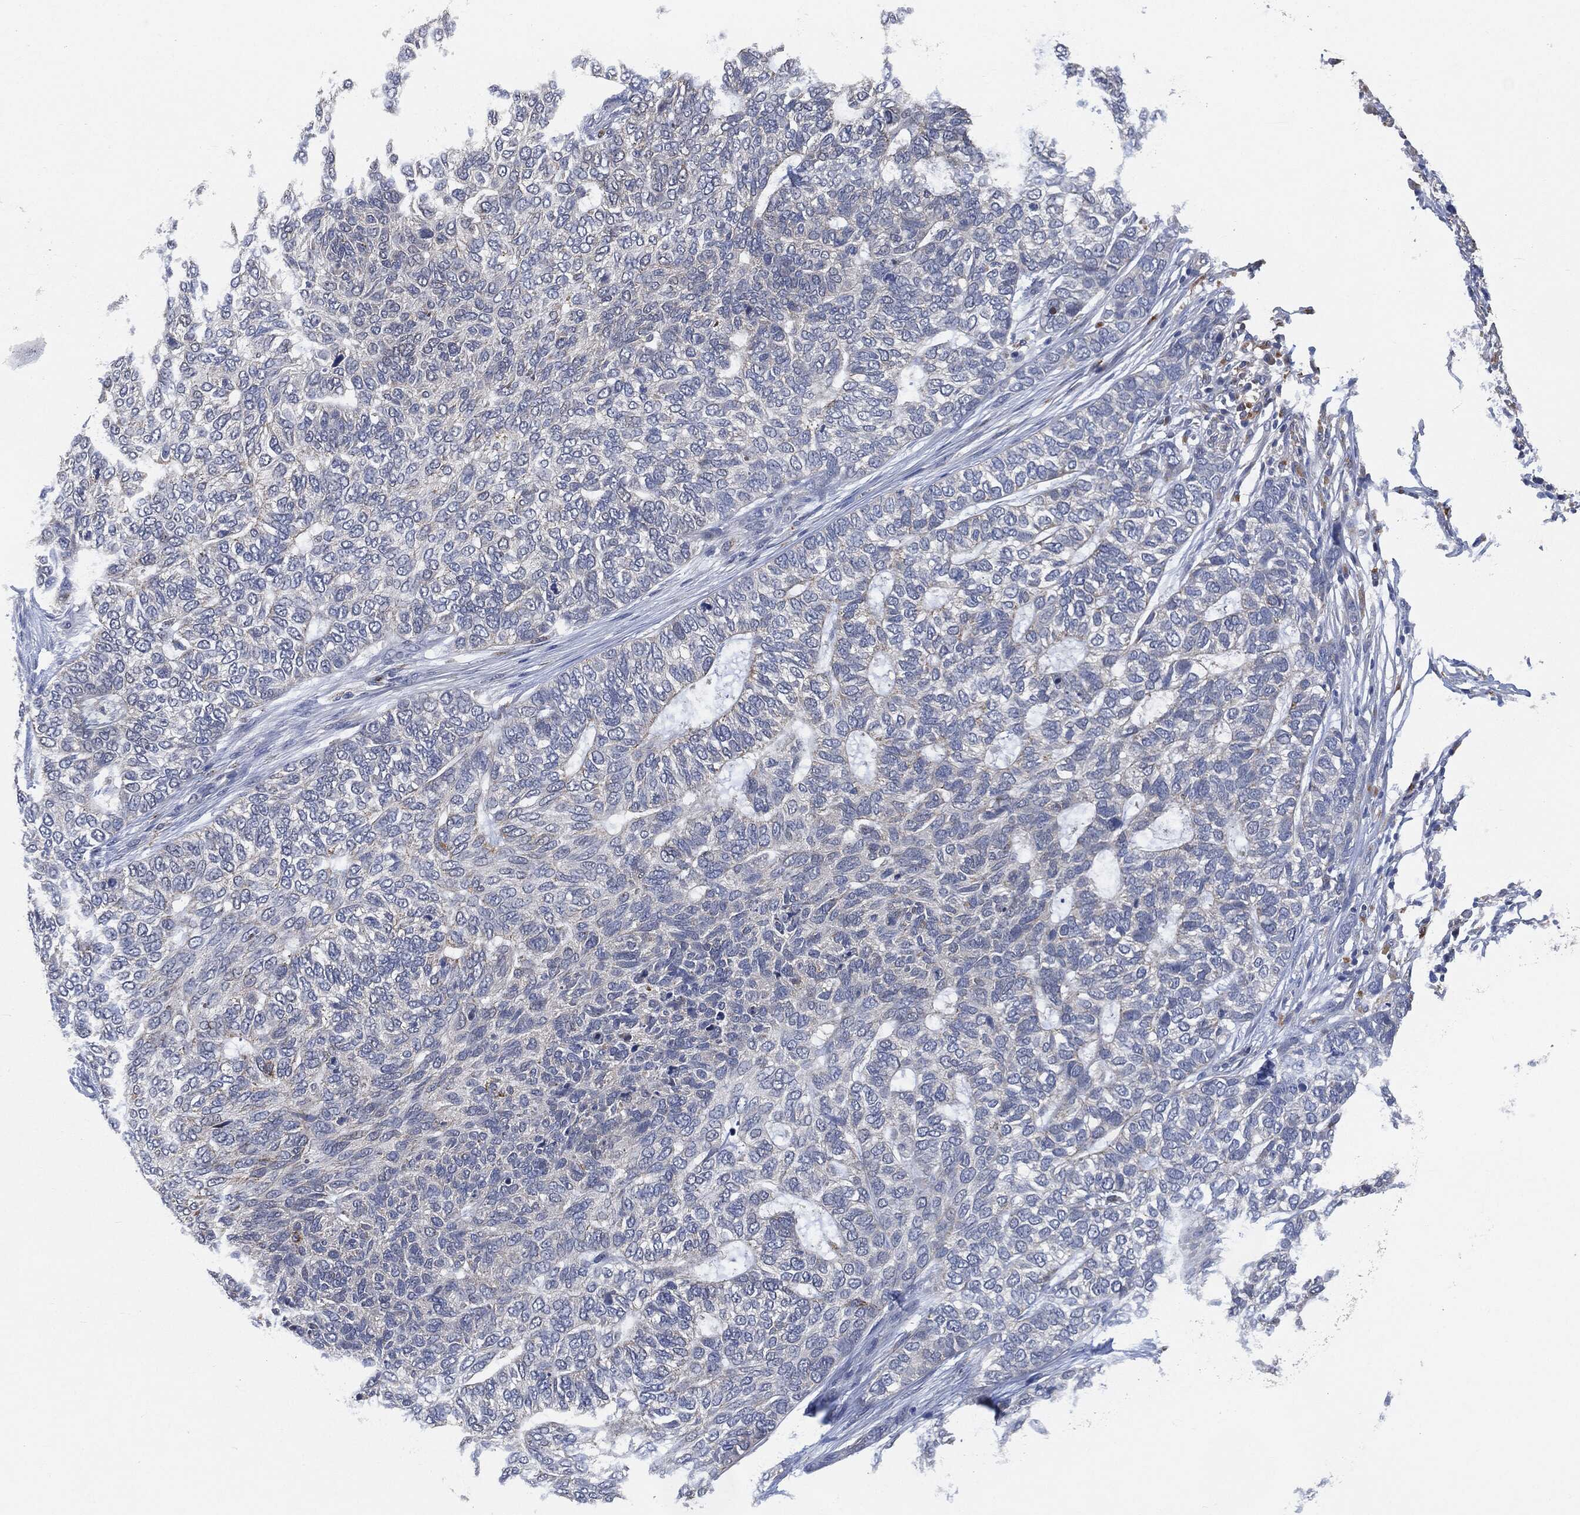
{"staining": {"intensity": "negative", "quantity": "none", "location": "none"}, "tissue": "skin cancer", "cell_type": "Tumor cells", "image_type": "cancer", "snomed": [{"axis": "morphology", "description": "Basal cell carcinoma"}, {"axis": "topography", "description": "Skin"}], "caption": "Skin cancer stained for a protein using immunohistochemistry (IHC) demonstrates no expression tumor cells.", "gene": "VSIG4", "patient": {"sex": "female", "age": 65}}